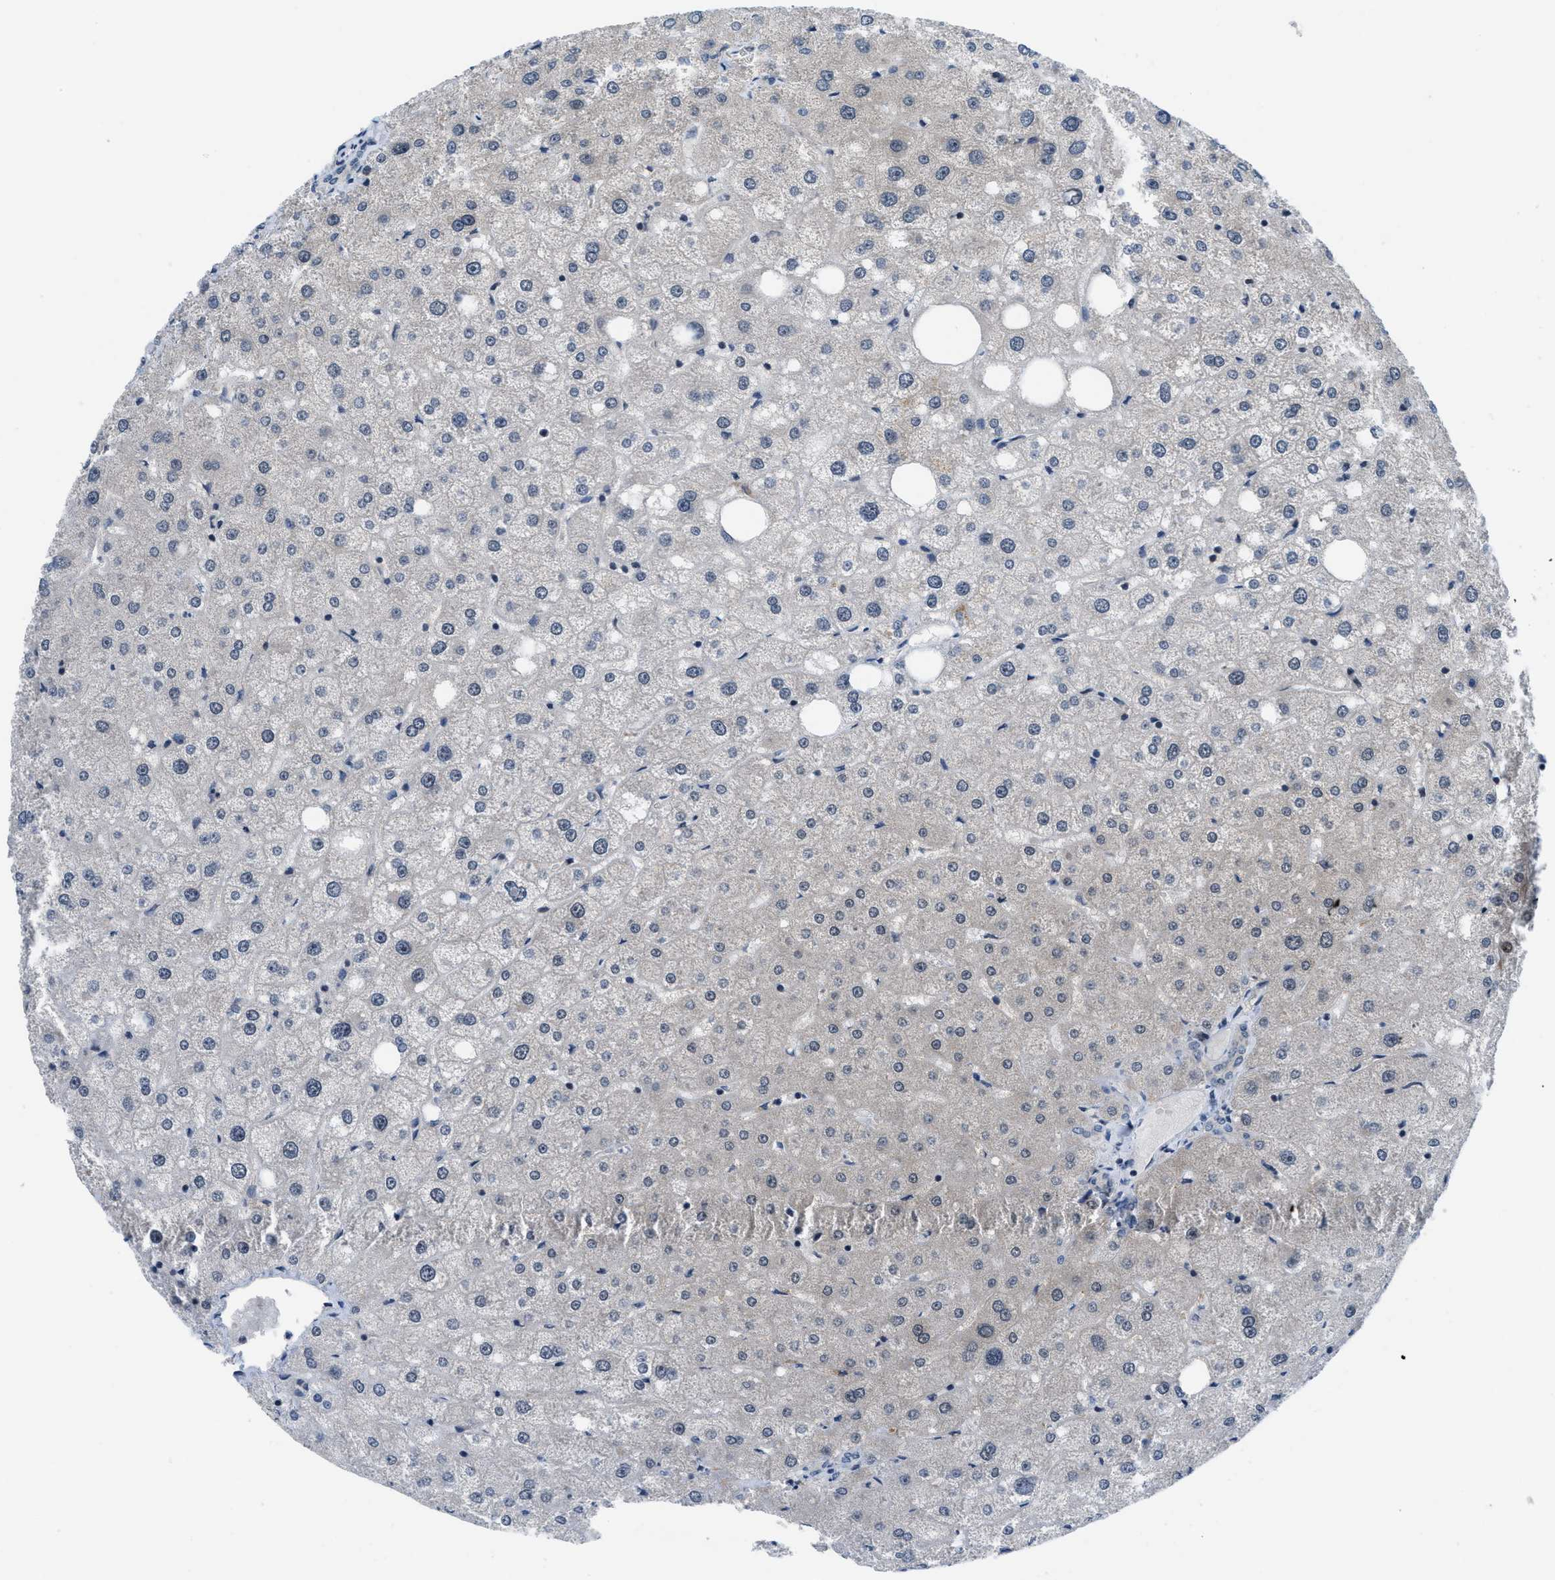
{"staining": {"intensity": "negative", "quantity": "none", "location": "none"}, "tissue": "liver", "cell_type": "Cholangiocytes", "image_type": "normal", "snomed": [{"axis": "morphology", "description": "Normal tissue, NOS"}, {"axis": "topography", "description": "Liver"}], "caption": "Immunohistochemistry image of normal liver: human liver stained with DAB displays no significant protein positivity in cholangiocytes.", "gene": "SETD5", "patient": {"sex": "male", "age": 73}}